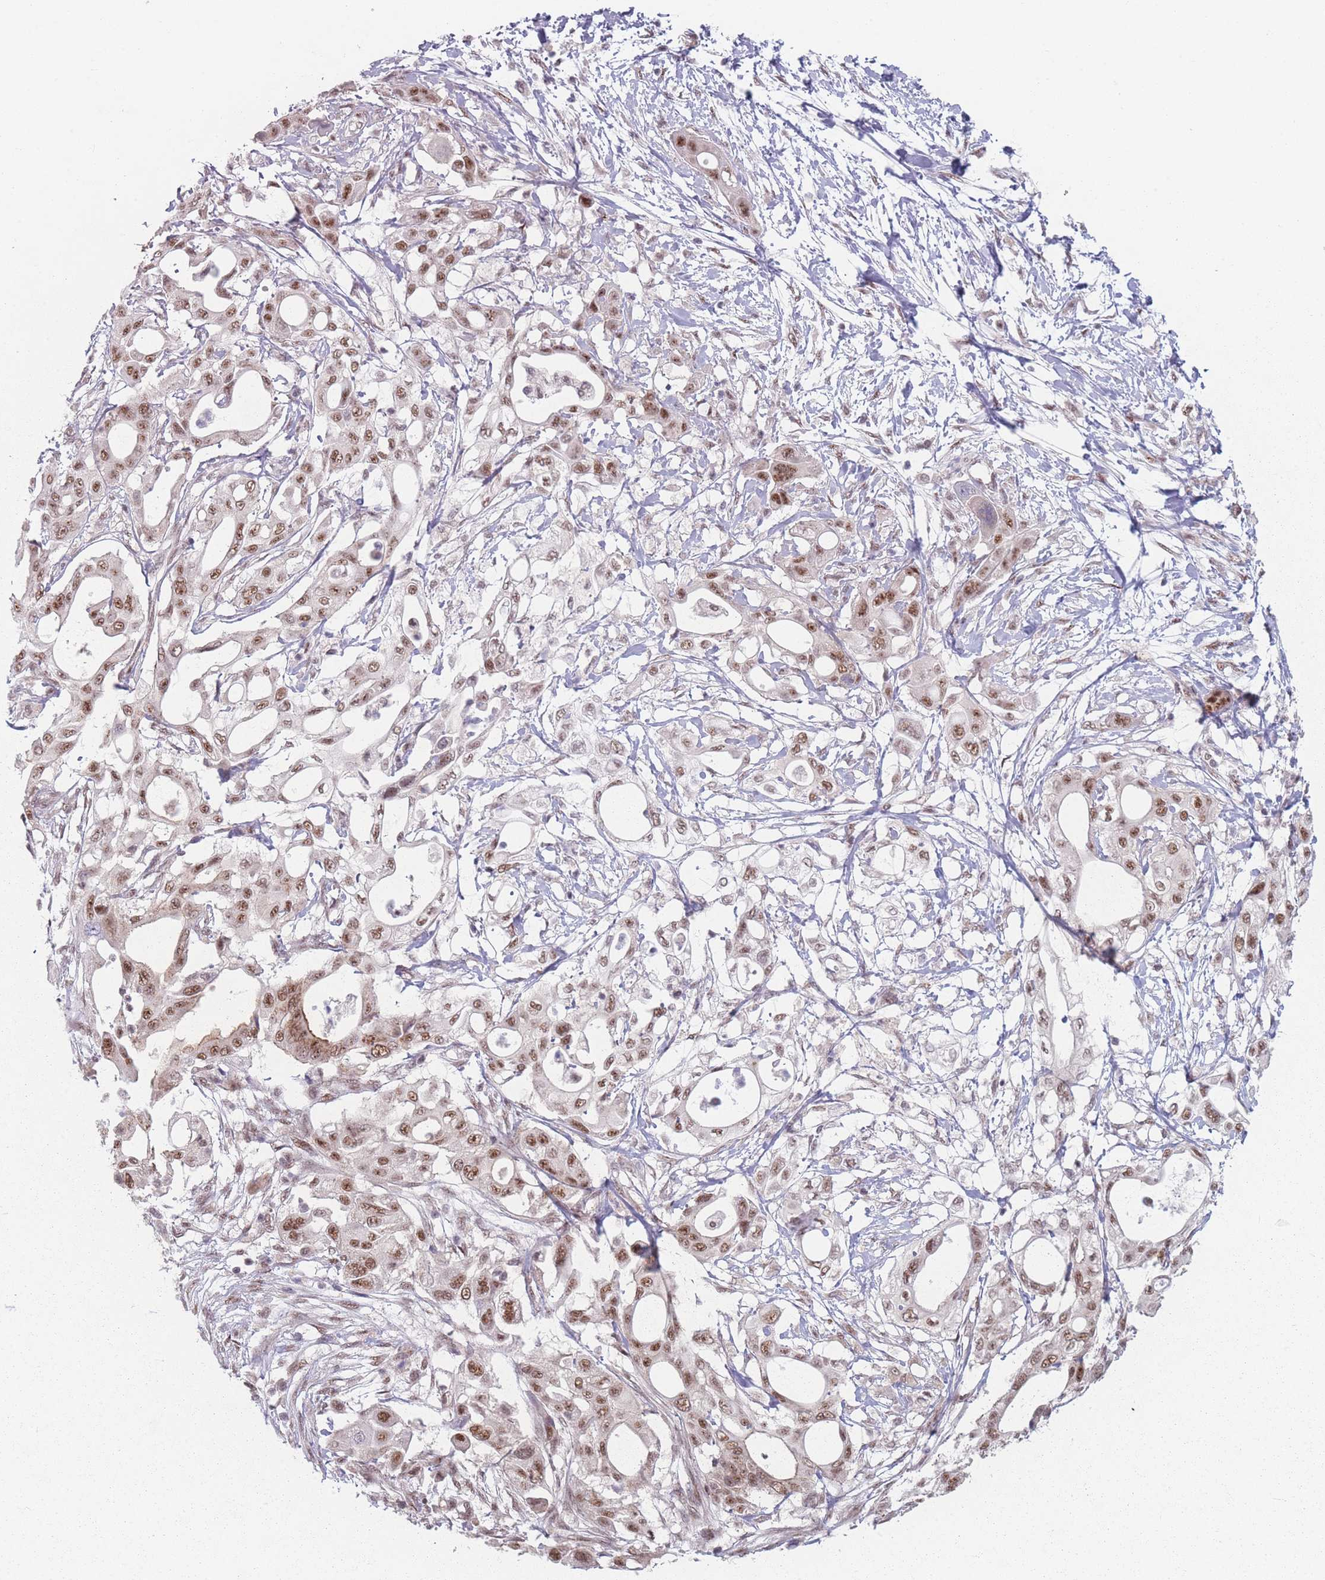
{"staining": {"intensity": "moderate", "quantity": ">75%", "location": "nuclear"}, "tissue": "pancreatic cancer", "cell_type": "Tumor cells", "image_type": "cancer", "snomed": [{"axis": "morphology", "description": "Adenocarcinoma, NOS"}, {"axis": "topography", "description": "Pancreas"}], "caption": "High-magnification brightfield microscopy of adenocarcinoma (pancreatic) stained with DAB (3,3'-diaminobenzidine) (brown) and counterstained with hematoxylin (blue). tumor cells exhibit moderate nuclear expression is appreciated in about>75% of cells.", "gene": "ZC3H14", "patient": {"sex": "male", "age": 68}}